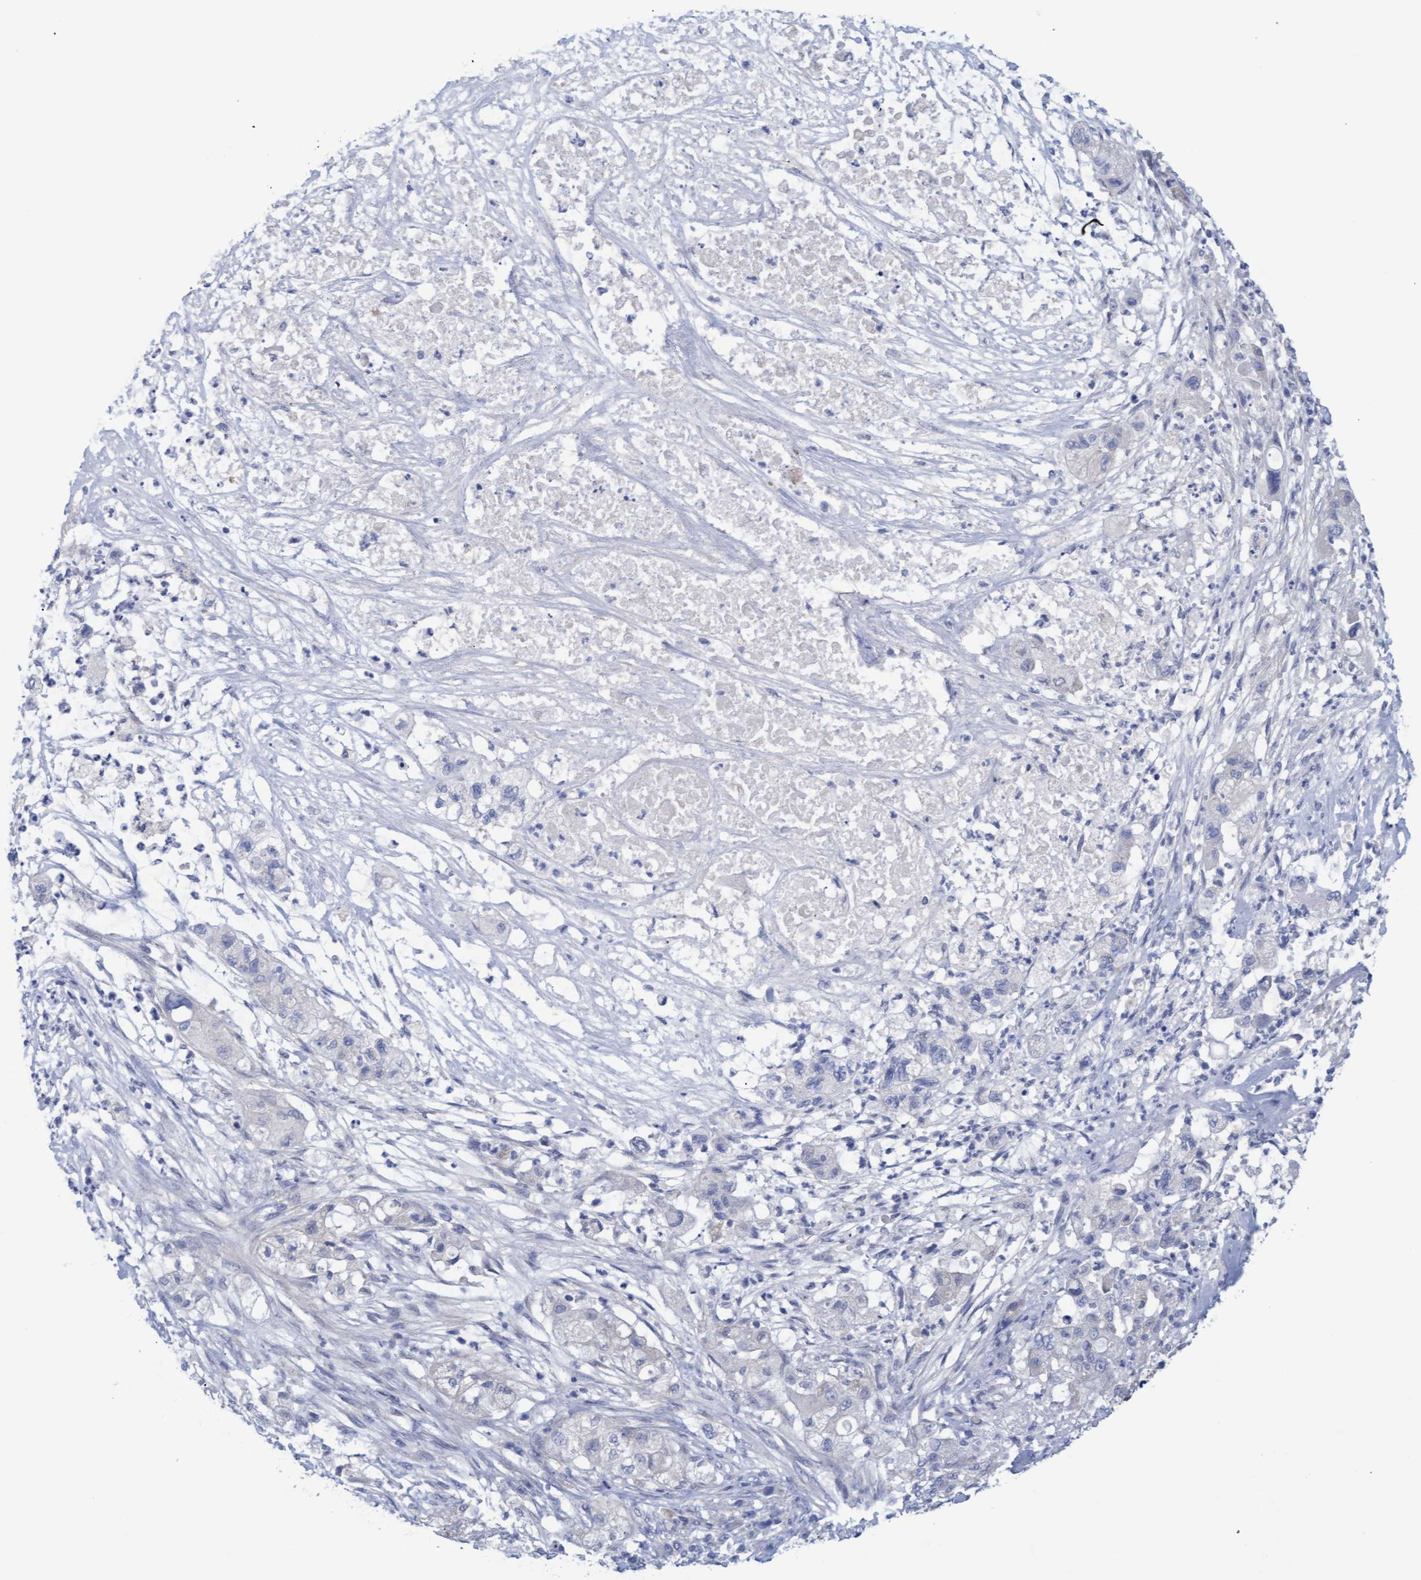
{"staining": {"intensity": "negative", "quantity": "none", "location": "none"}, "tissue": "pancreatic cancer", "cell_type": "Tumor cells", "image_type": "cancer", "snomed": [{"axis": "morphology", "description": "Adenocarcinoma, NOS"}, {"axis": "topography", "description": "Pancreas"}], "caption": "High magnification brightfield microscopy of pancreatic cancer stained with DAB (brown) and counterstained with hematoxylin (blue): tumor cells show no significant expression.", "gene": "STXBP1", "patient": {"sex": "female", "age": 78}}